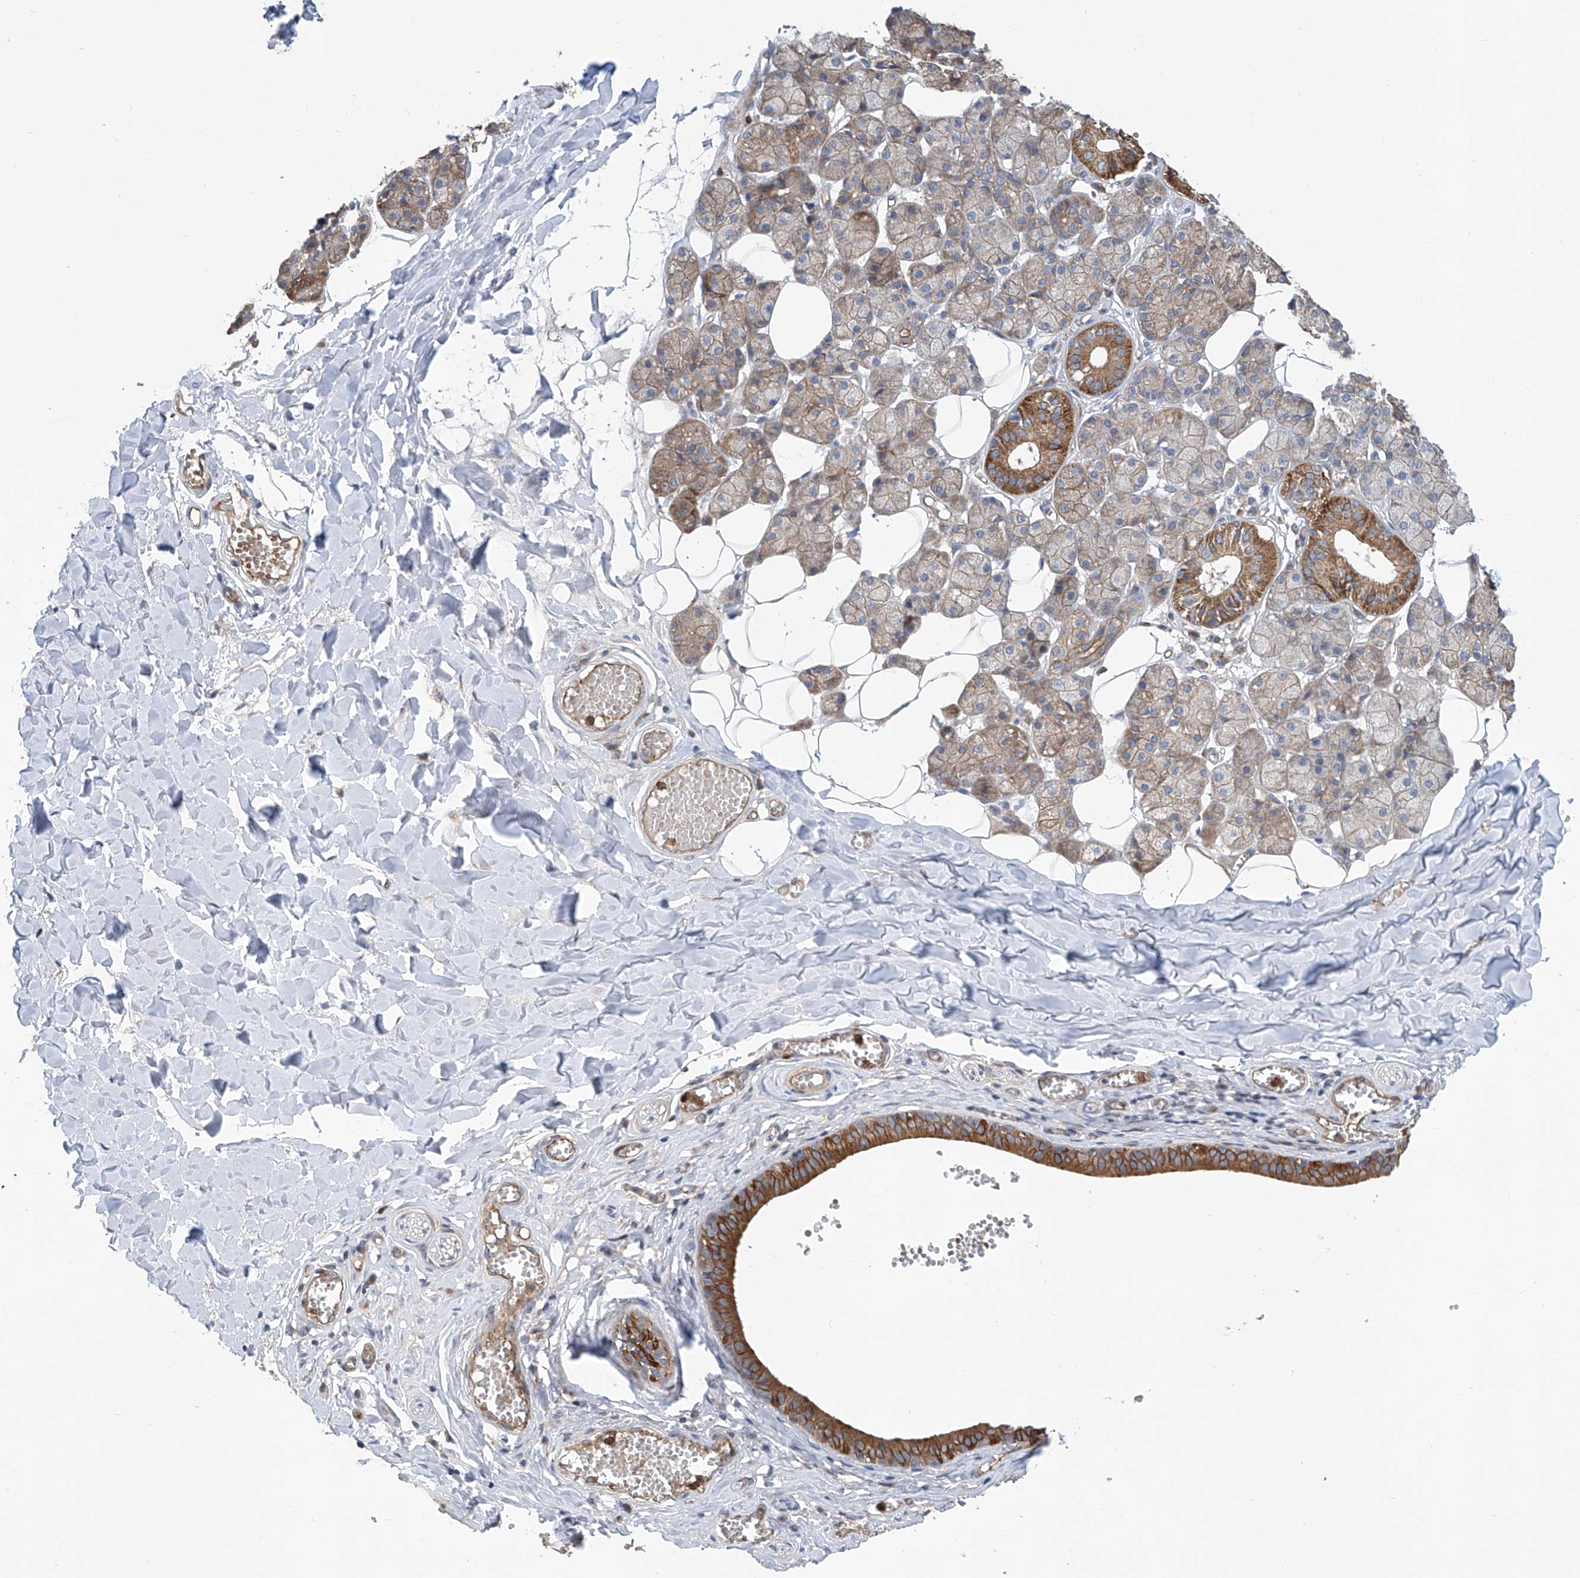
{"staining": {"intensity": "strong", "quantity": "25%-75%", "location": "cytoplasmic/membranous"}, "tissue": "salivary gland", "cell_type": "Glandular cells", "image_type": "normal", "snomed": [{"axis": "morphology", "description": "Normal tissue, NOS"}, {"axis": "topography", "description": "Salivary gland"}], "caption": "There is high levels of strong cytoplasmic/membranous expression in glandular cells of normal salivary gland, as demonstrated by immunohistochemical staining (brown color).", "gene": "EIF2D", "patient": {"sex": "female", "age": 33}}